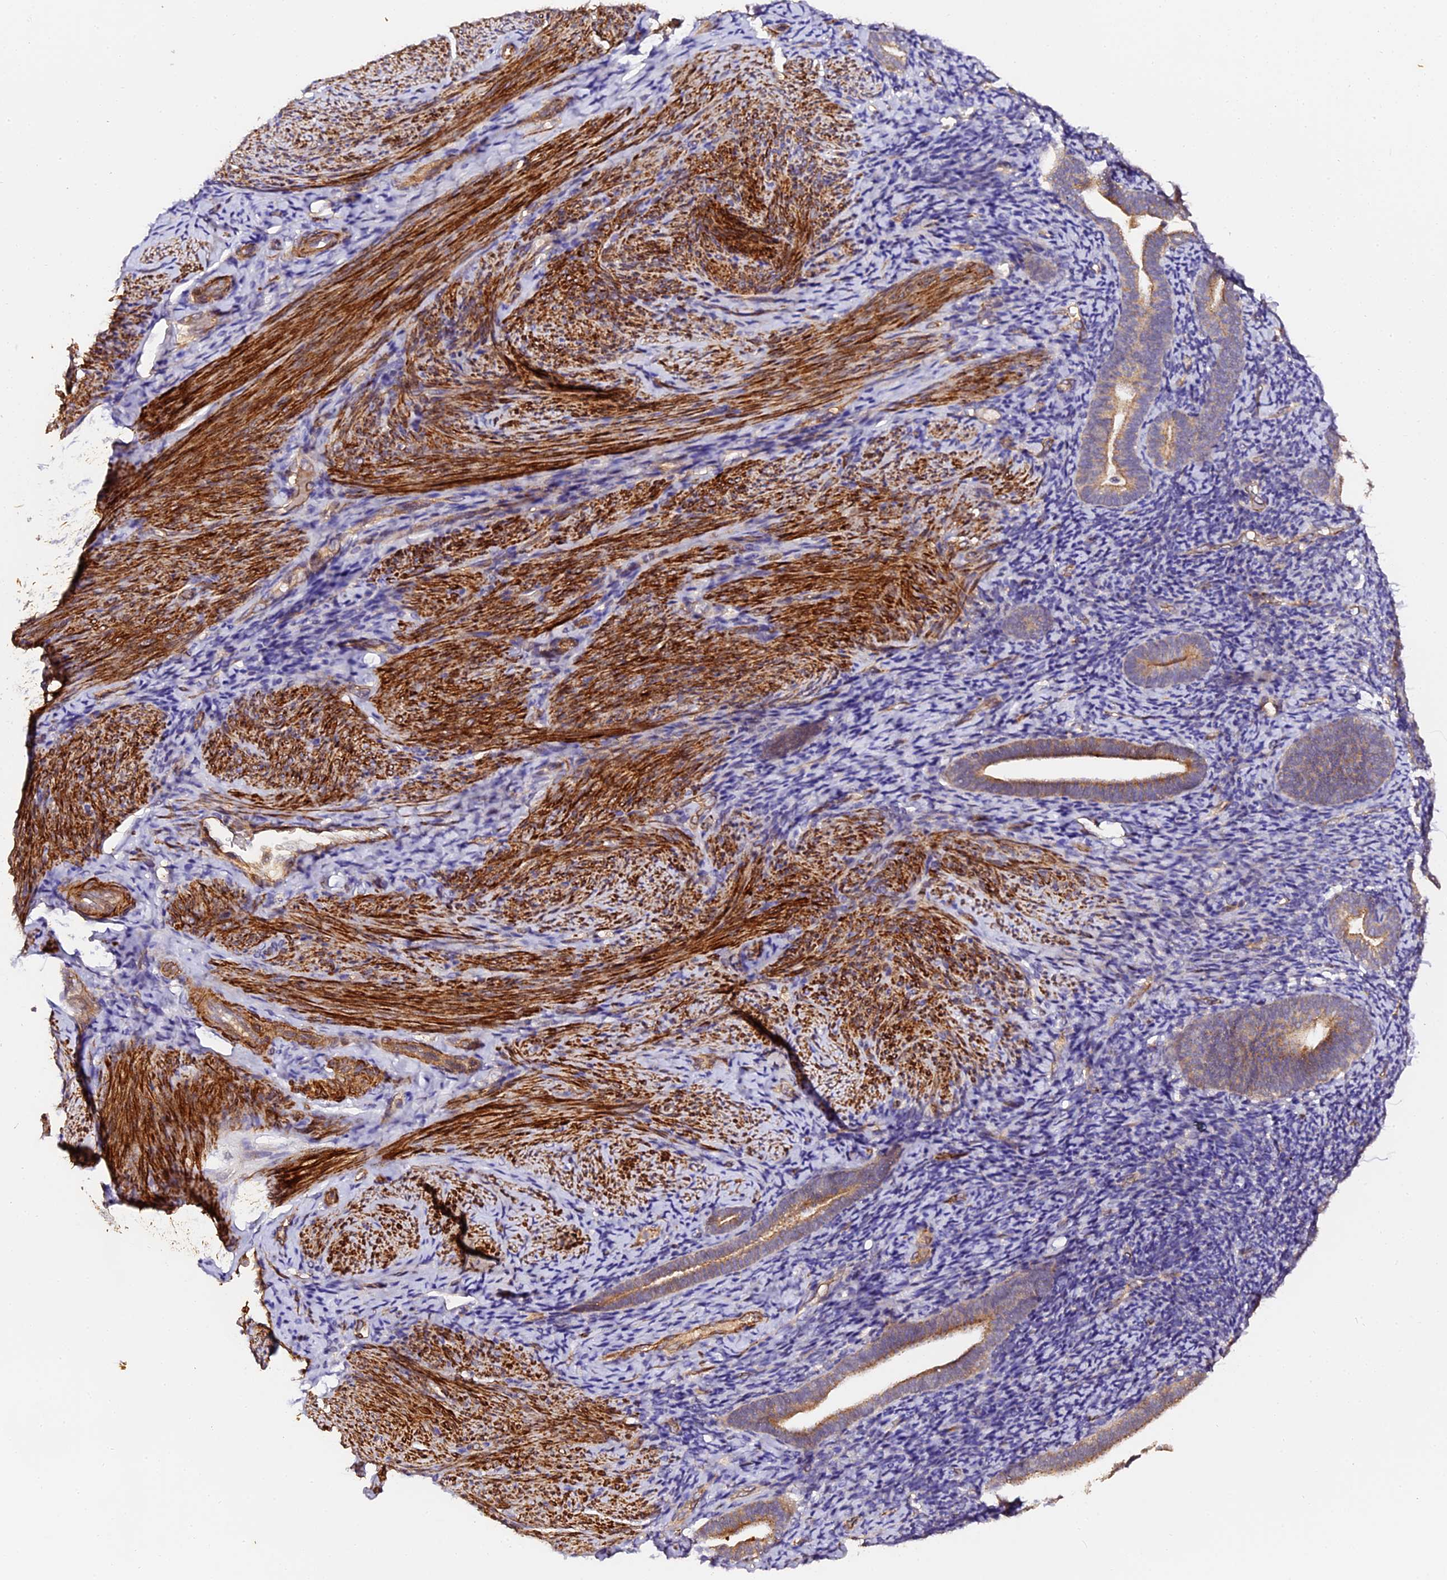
{"staining": {"intensity": "weak", "quantity": "<25%", "location": "cytoplasmic/membranous"}, "tissue": "endometrium", "cell_type": "Cells in endometrial stroma", "image_type": "normal", "snomed": [{"axis": "morphology", "description": "Normal tissue, NOS"}, {"axis": "topography", "description": "Endometrium"}], "caption": "Cells in endometrial stroma show no significant expression in normal endometrium.", "gene": "TDO2", "patient": {"sex": "female", "age": 51}}